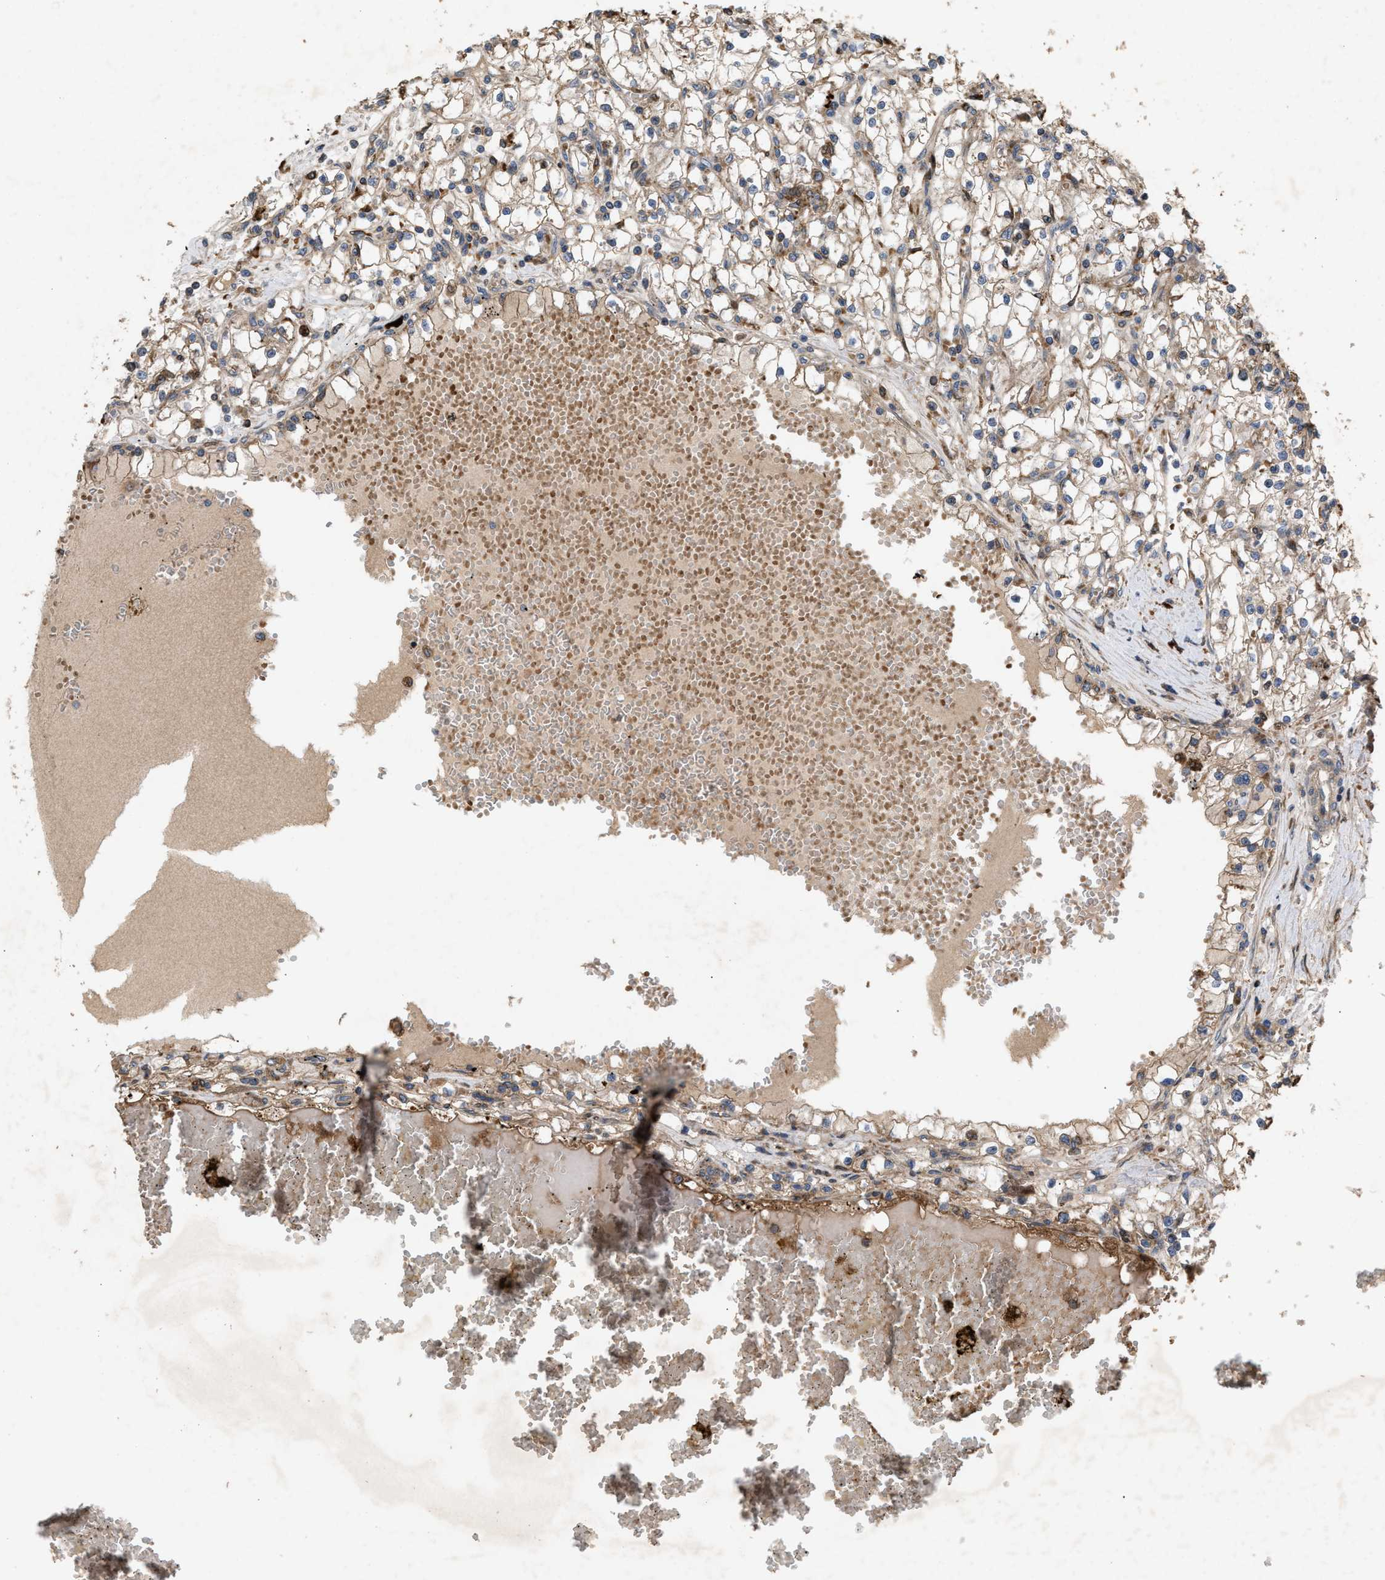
{"staining": {"intensity": "weak", "quantity": "25%-75%", "location": "cytoplasmic/membranous"}, "tissue": "renal cancer", "cell_type": "Tumor cells", "image_type": "cancer", "snomed": [{"axis": "morphology", "description": "Adenocarcinoma, NOS"}, {"axis": "topography", "description": "Kidney"}], "caption": "The image displays immunohistochemical staining of renal cancer. There is weak cytoplasmic/membranous positivity is seen in approximately 25%-75% of tumor cells. (DAB = brown stain, brightfield microscopy at high magnification).", "gene": "GCC1", "patient": {"sex": "male", "age": 56}}